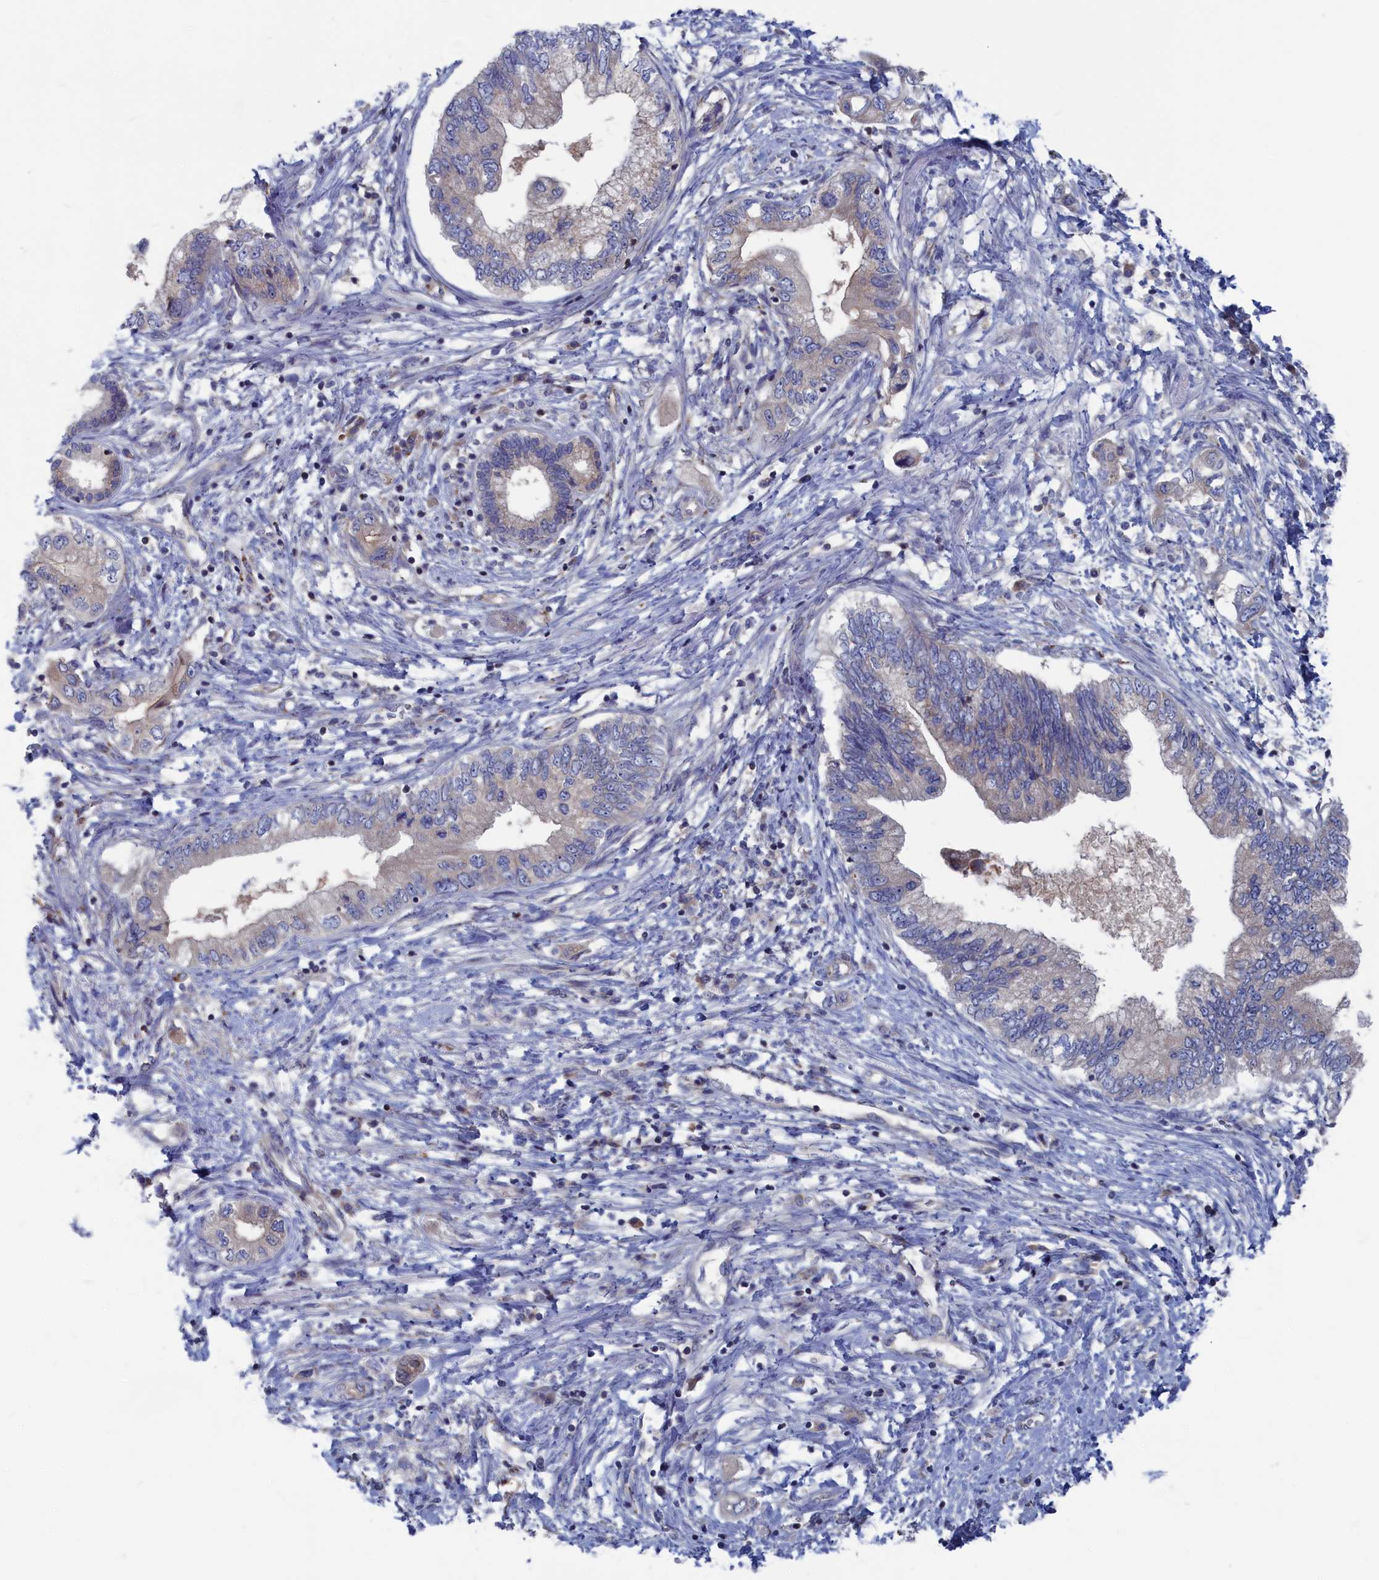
{"staining": {"intensity": "weak", "quantity": "<25%", "location": "cytoplasmic/membranous"}, "tissue": "pancreatic cancer", "cell_type": "Tumor cells", "image_type": "cancer", "snomed": [{"axis": "morphology", "description": "Adenocarcinoma, NOS"}, {"axis": "topography", "description": "Pancreas"}], "caption": "Pancreatic cancer was stained to show a protein in brown. There is no significant expression in tumor cells.", "gene": "CEND1", "patient": {"sex": "female", "age": 73}}